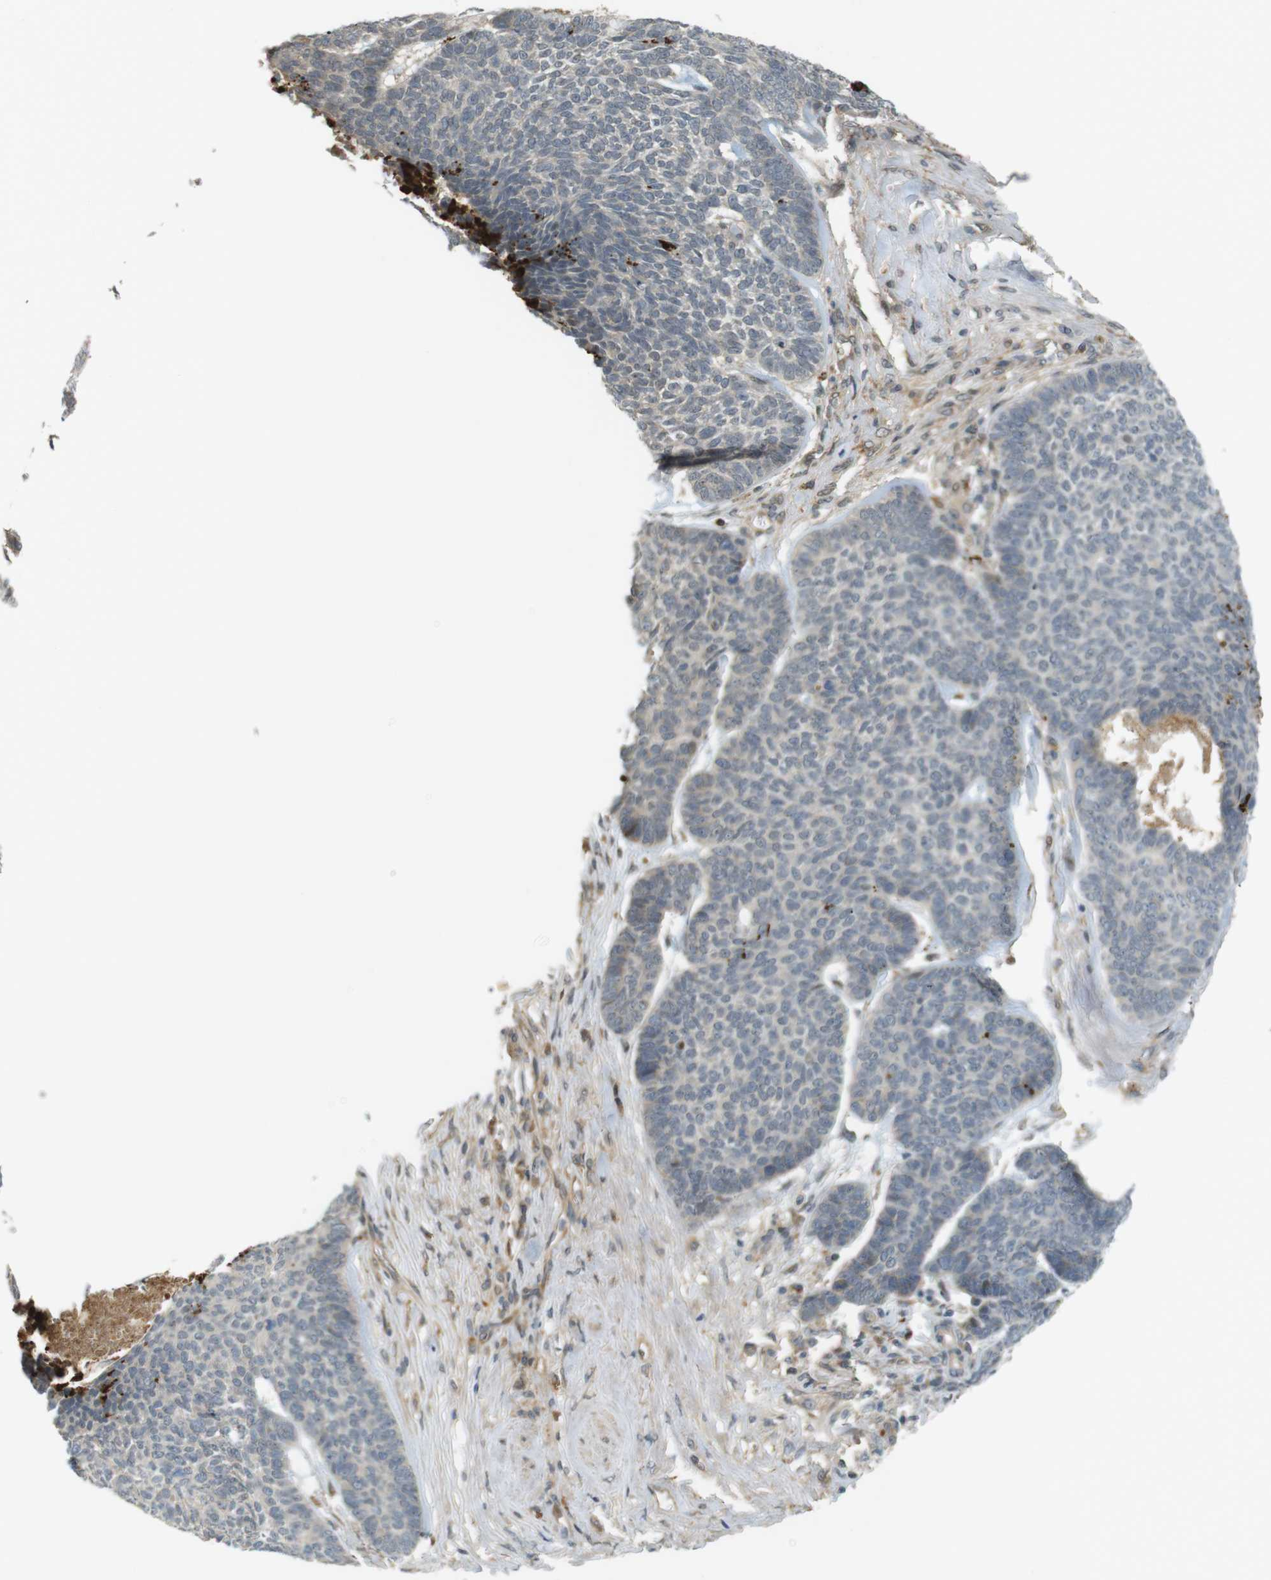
{"staining": {"intensity": "negative", "quantity": "none", "location": "none"}, "tissue": "skin cancer", "cell_type": "Tumor cells", "image_type": "cancer", "snomed": [{"axis": "morphology", "description": "Basal cell carcinoma"}, {"axis": "topography", "description": "Skin"}], "caption": "Tumor cells are negative for brown protein staining in basal cell carcinoma (skin).", "gene": "TSPAN9", "patient": {"sex": "male", "age": 84}}